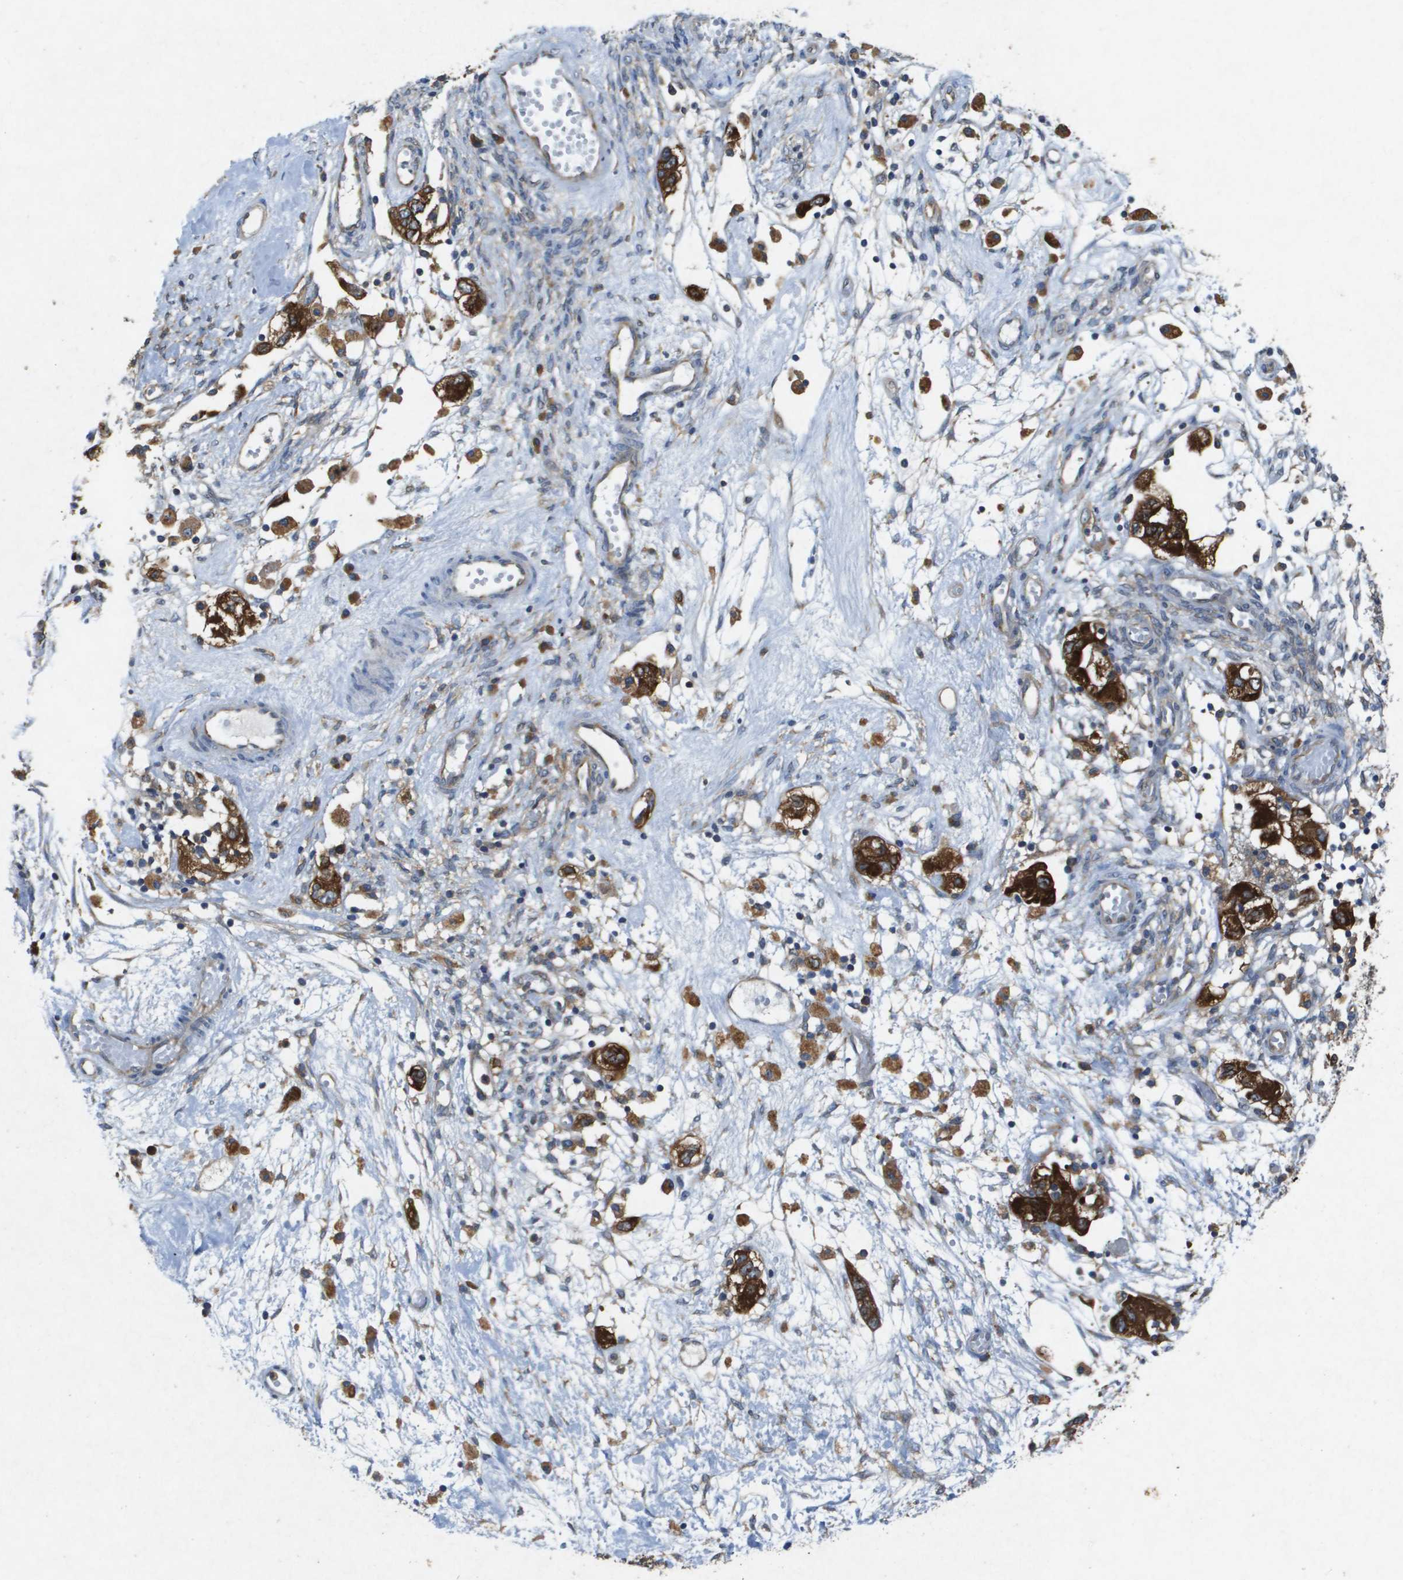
{"staining": {"intensity": "strong", "quantity": ">75%", "location": "cytoplasmic/membranous"}, "tissue": "ovarian cancer", "cell_type": "Tumor cells", "image_type": "cancer", "snomed": [{"axis": "morphology", "description": "Carcinoma, NOS"}, {"axis": "morphology", "description": "Cystadenocarcinoma, serous, NOS"}, {"axis": "topography", "description": "Ovary"}], "caption": "This is a histology image of IHC staining of serous cystadenocarcinoma (ovarian), which shows strong expression in the cytoplasmic/membranous of tumor cells.", "gene": "PTPRT", "patient": {"sex": "female", "age": 69}}